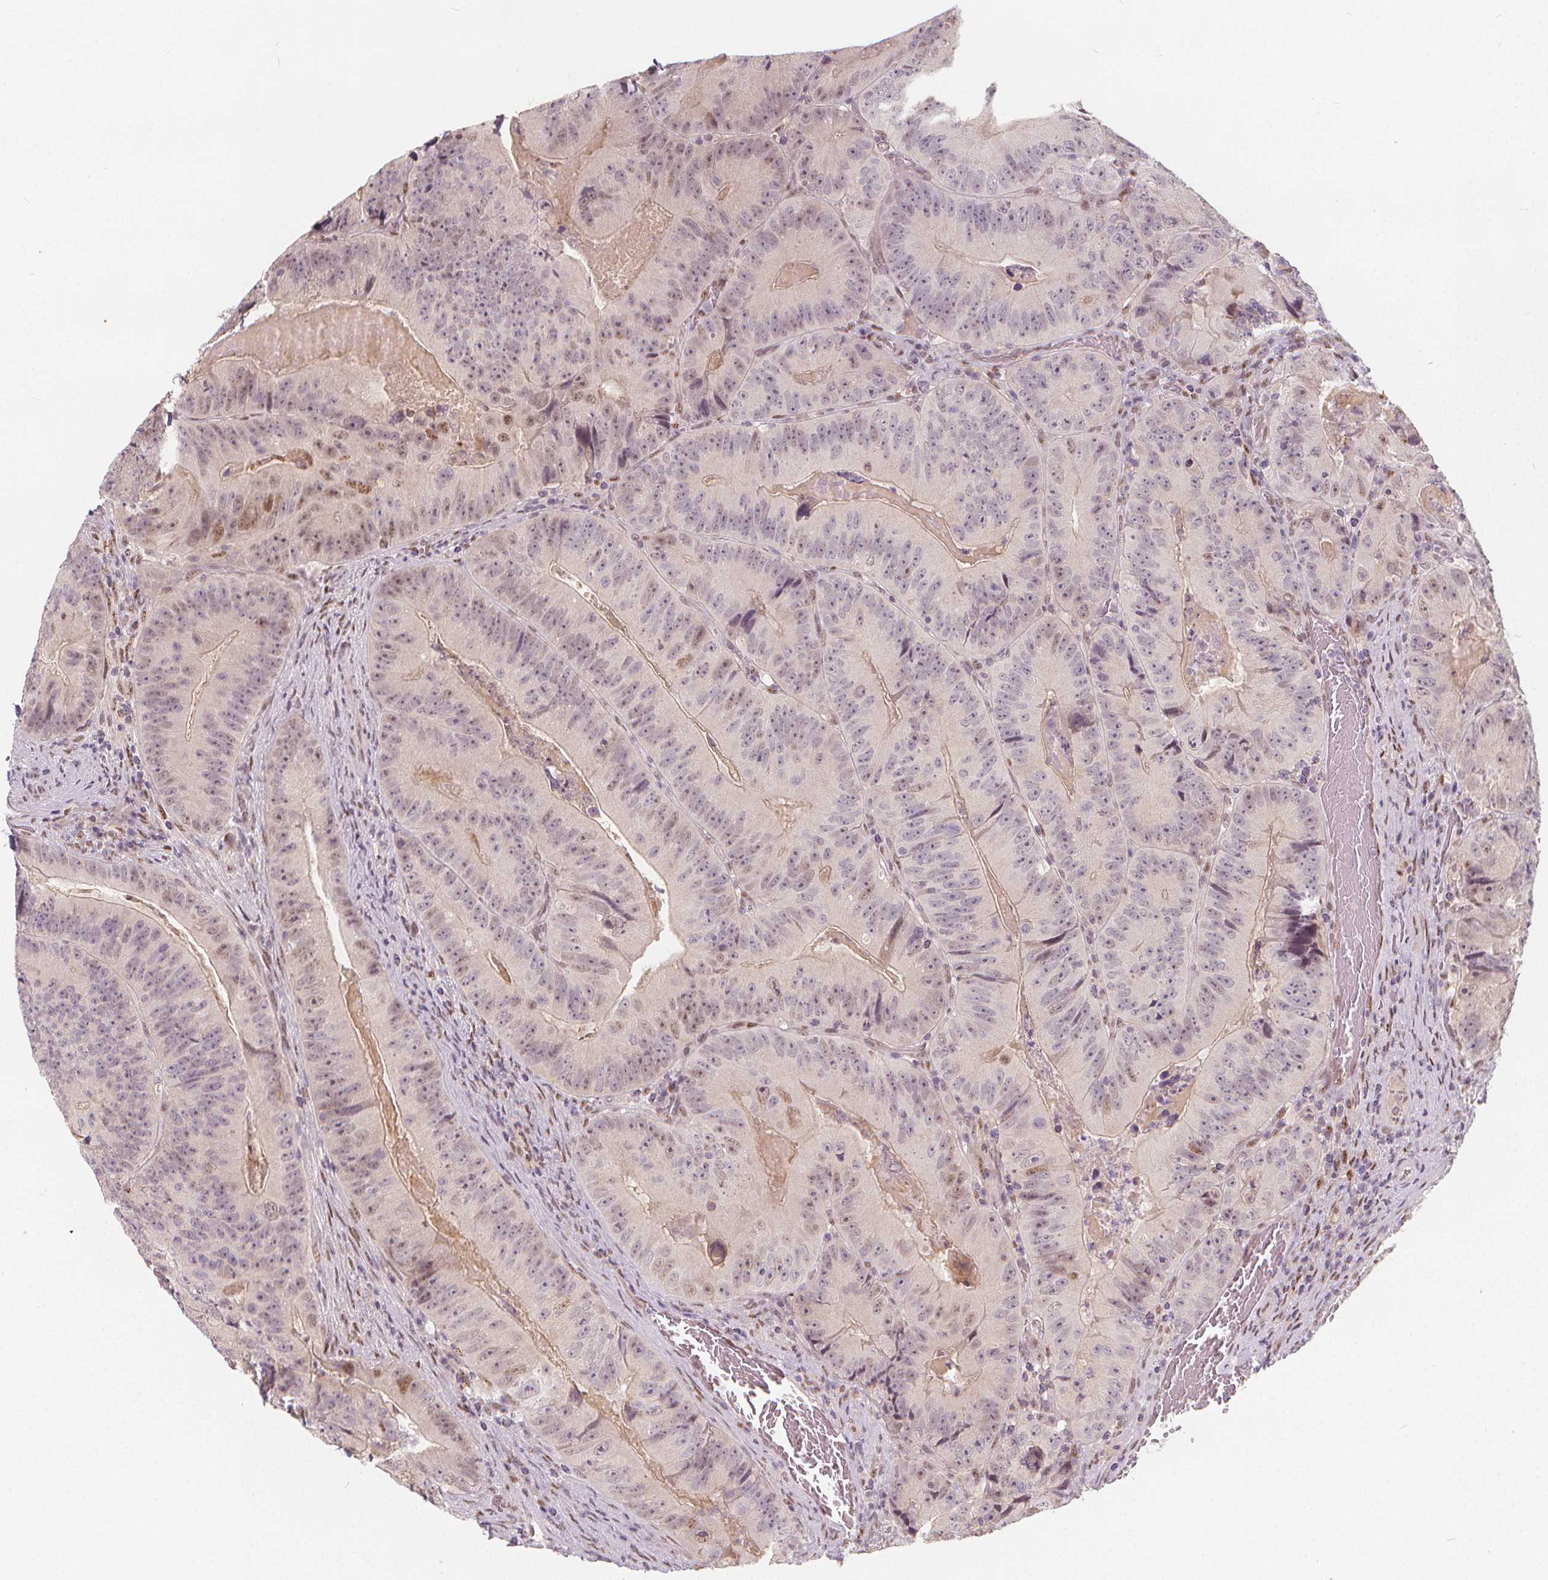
{"staining": {"intensity": "negative", "quantity": "none", "location": "none"}, "tissue": "colorectal cancer", "cell_type": "Tumor cells", "image_type": "cancer", "snomed": [{"axis": "morphology", "description": "Adenocarcinoma, NOS"}, {"axis": "topography", "description": "Colon"}], "caption": "The immunohistochemistry (IHC) micrograph has no significant expression in tumor cells of colorectal cancer tissue.", "gene": "DRC3", "patient": {"sex": "female", "age": 86}}